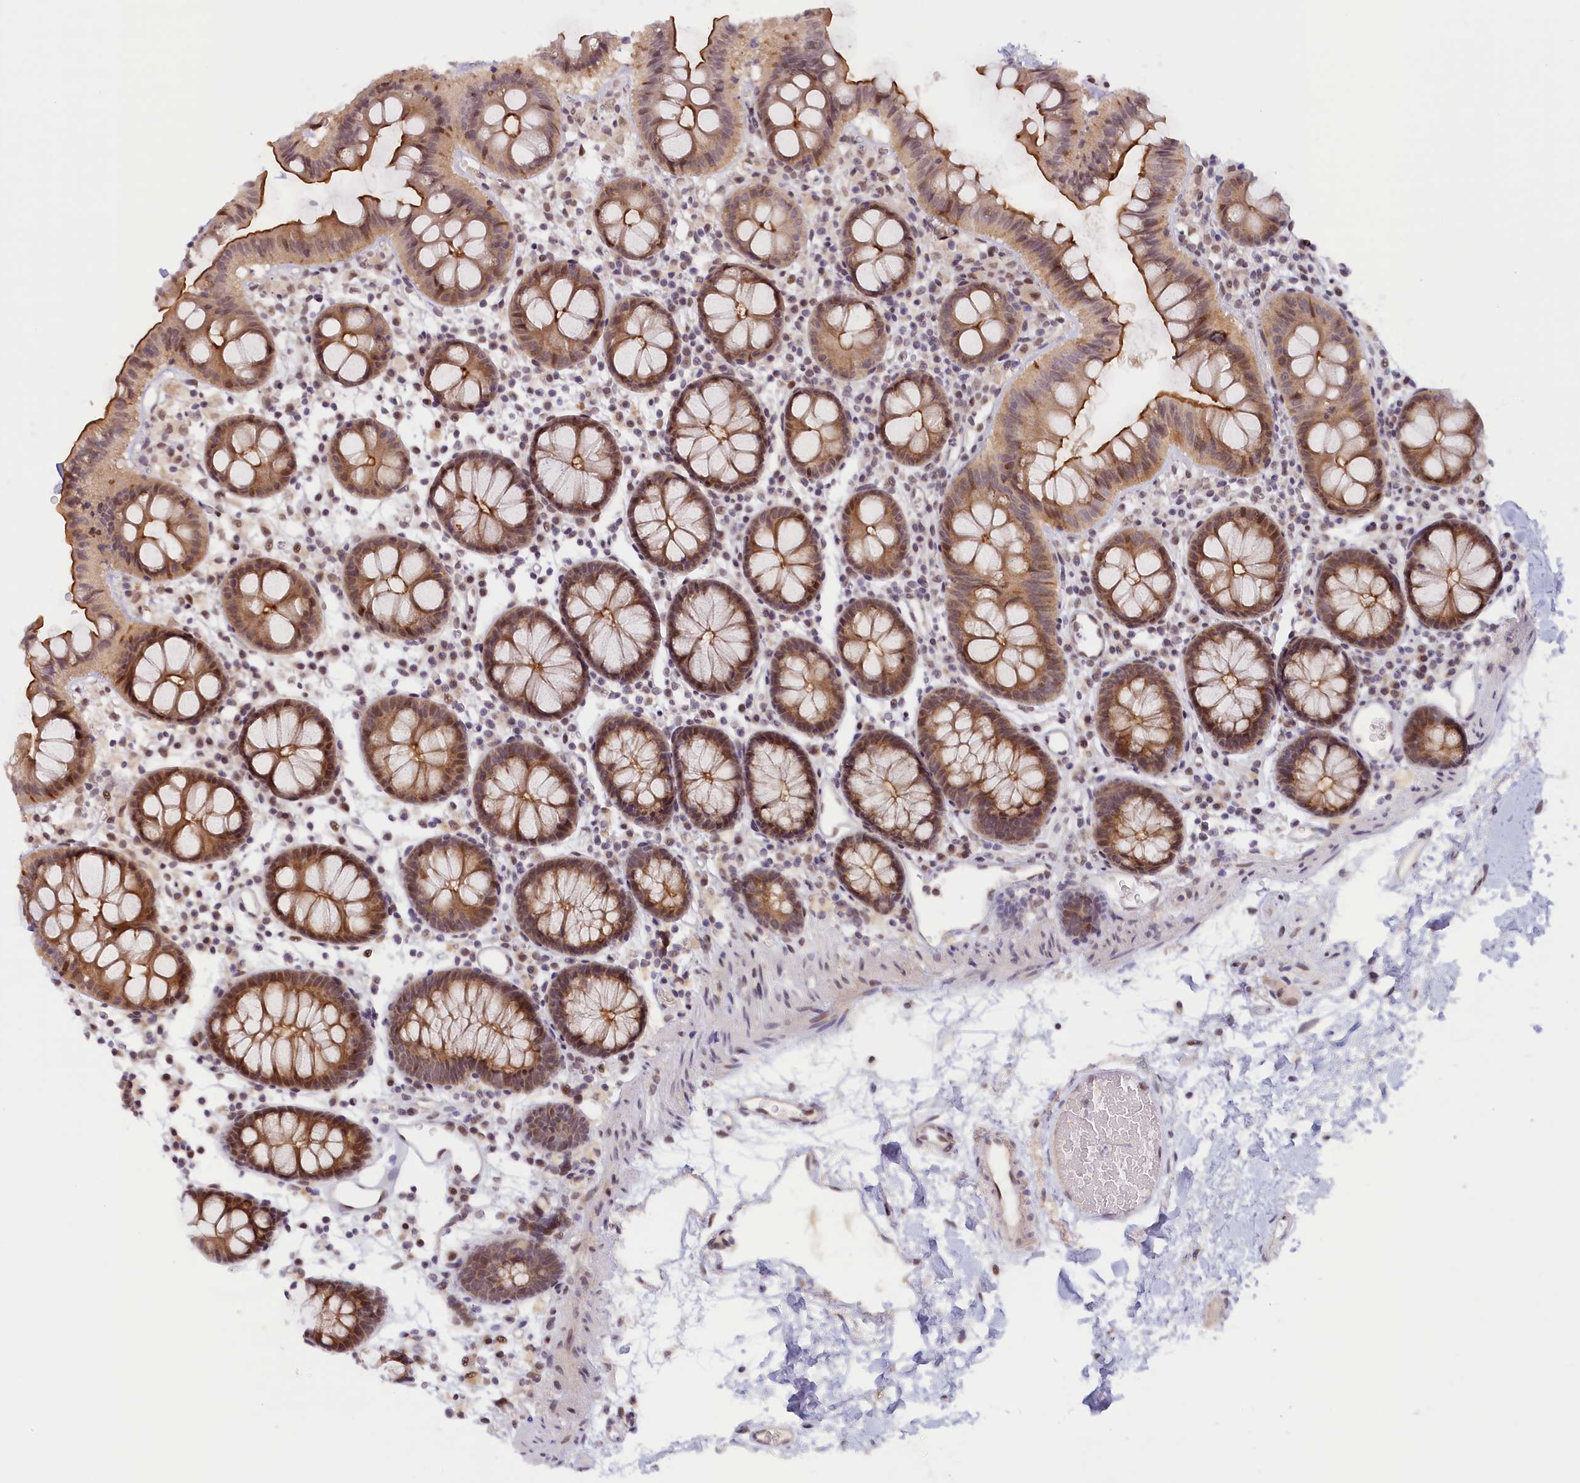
{"staining": {"intensity": "moderate", "quantity": ">75%", "location": "nuclear"}, "tissue": "colon", "cell_type": "Endothelial cells", "image_type": "normal", "snomed": [{"axis": "morphology", "description": "Normal tissue, NOS"}, {"axis": "topography", "description": "Colon"}], "caption": "Endothelial cells demonstrate medium levels of moderate nuclear positivity in approximately >75% of cells in benign colon.", "gene": "SEC31B", "patient": {"sex": "male", "age": 75}}